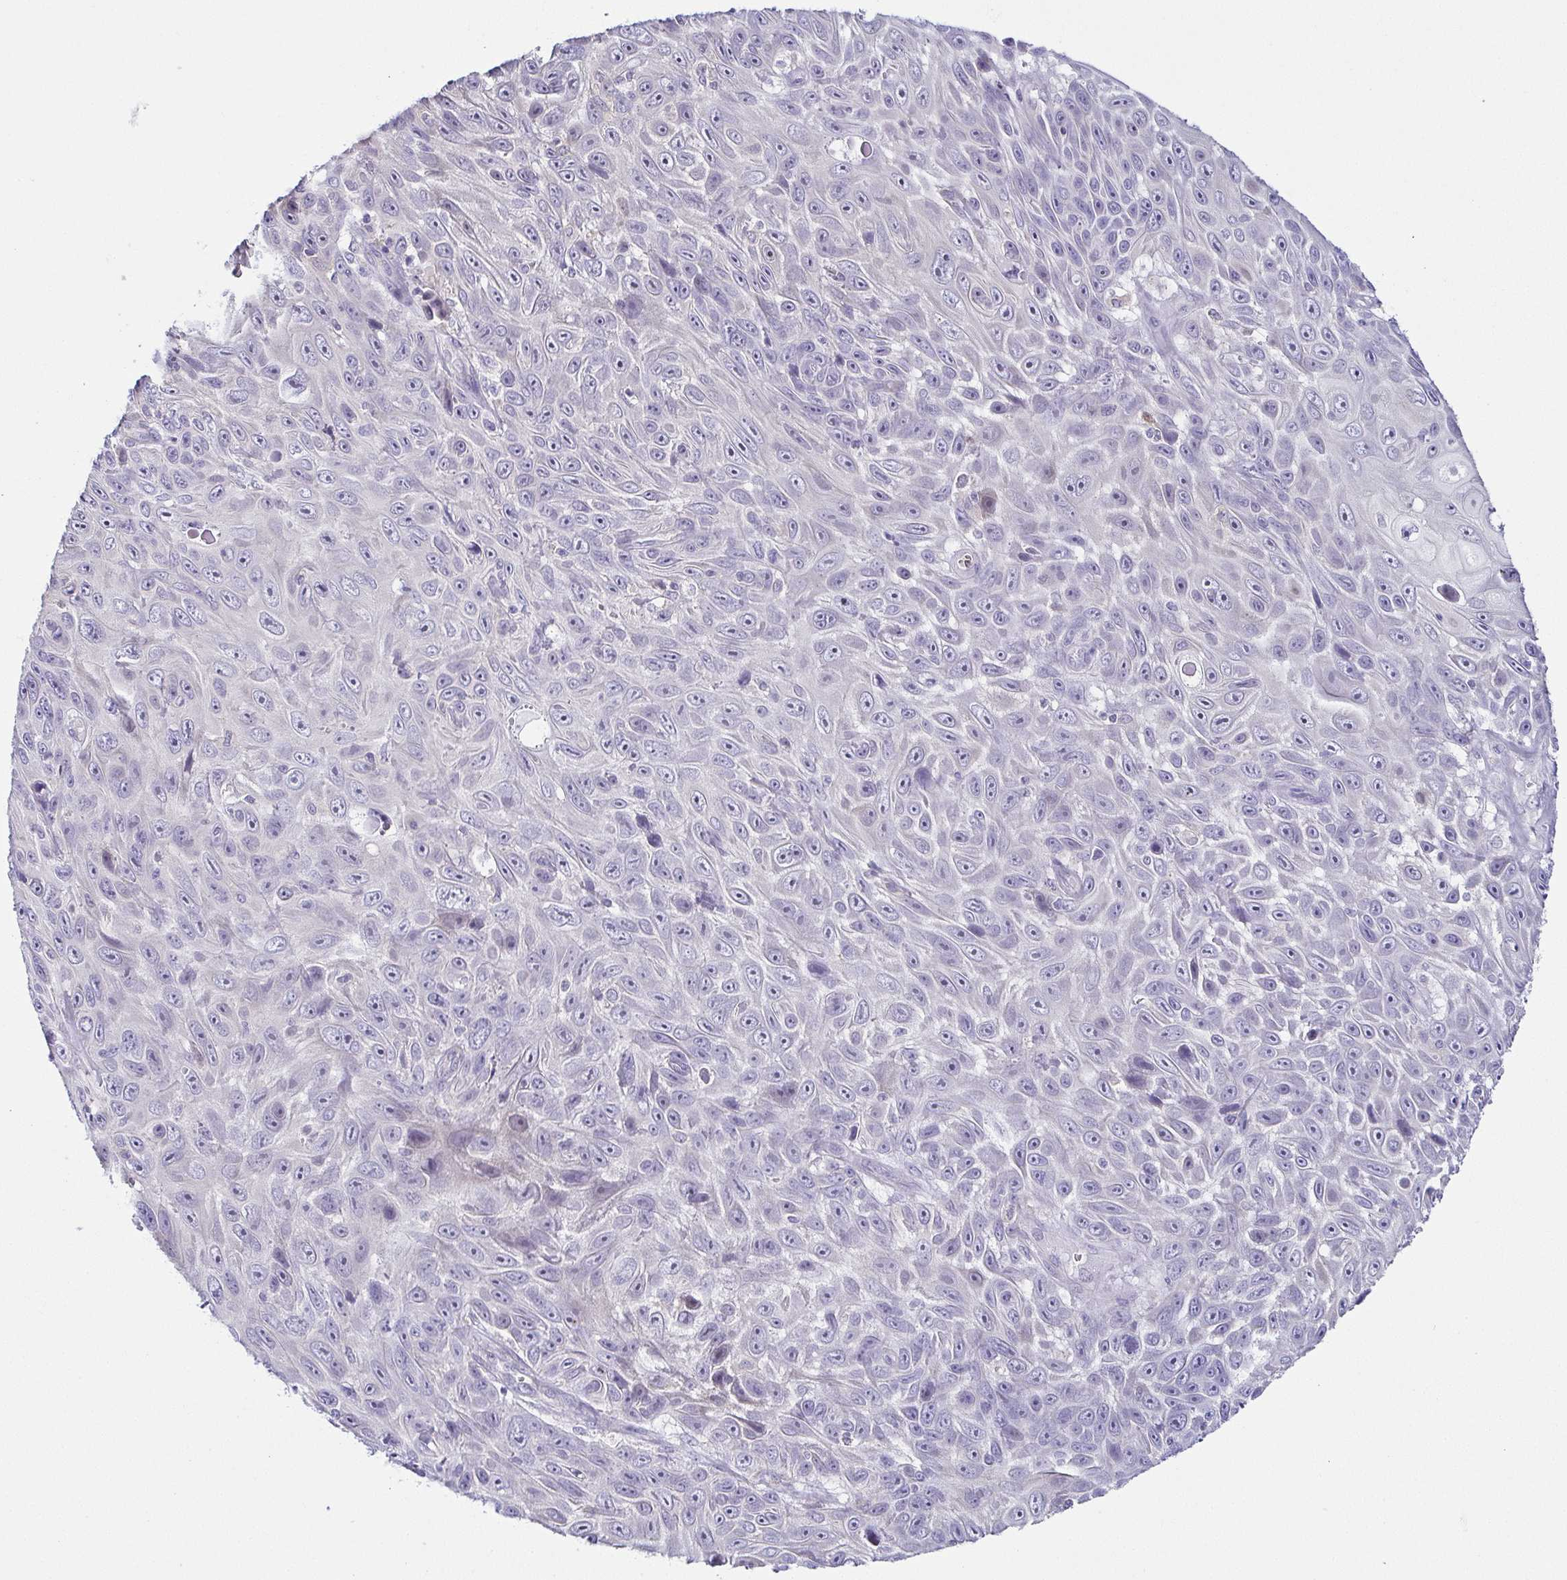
{"staining": {"intensity": "negative", "quantity": "none", "location": "none"}, "tissue": "skin cancer", "cell_type": "Tumor cells", "image_type": "cancer", "snomed": [{"axis": "morphology", "description": "Squamous cell carcinoma, NOS"}, {"axis": "topography", "description": "Skin"}], "caption": "This is a image of IHC staining of skin squamous cell carcinoma, which shows no expression in tumor cells.", "gene": "FAM162B", "patient": {"sex": "male", "age": 82}}